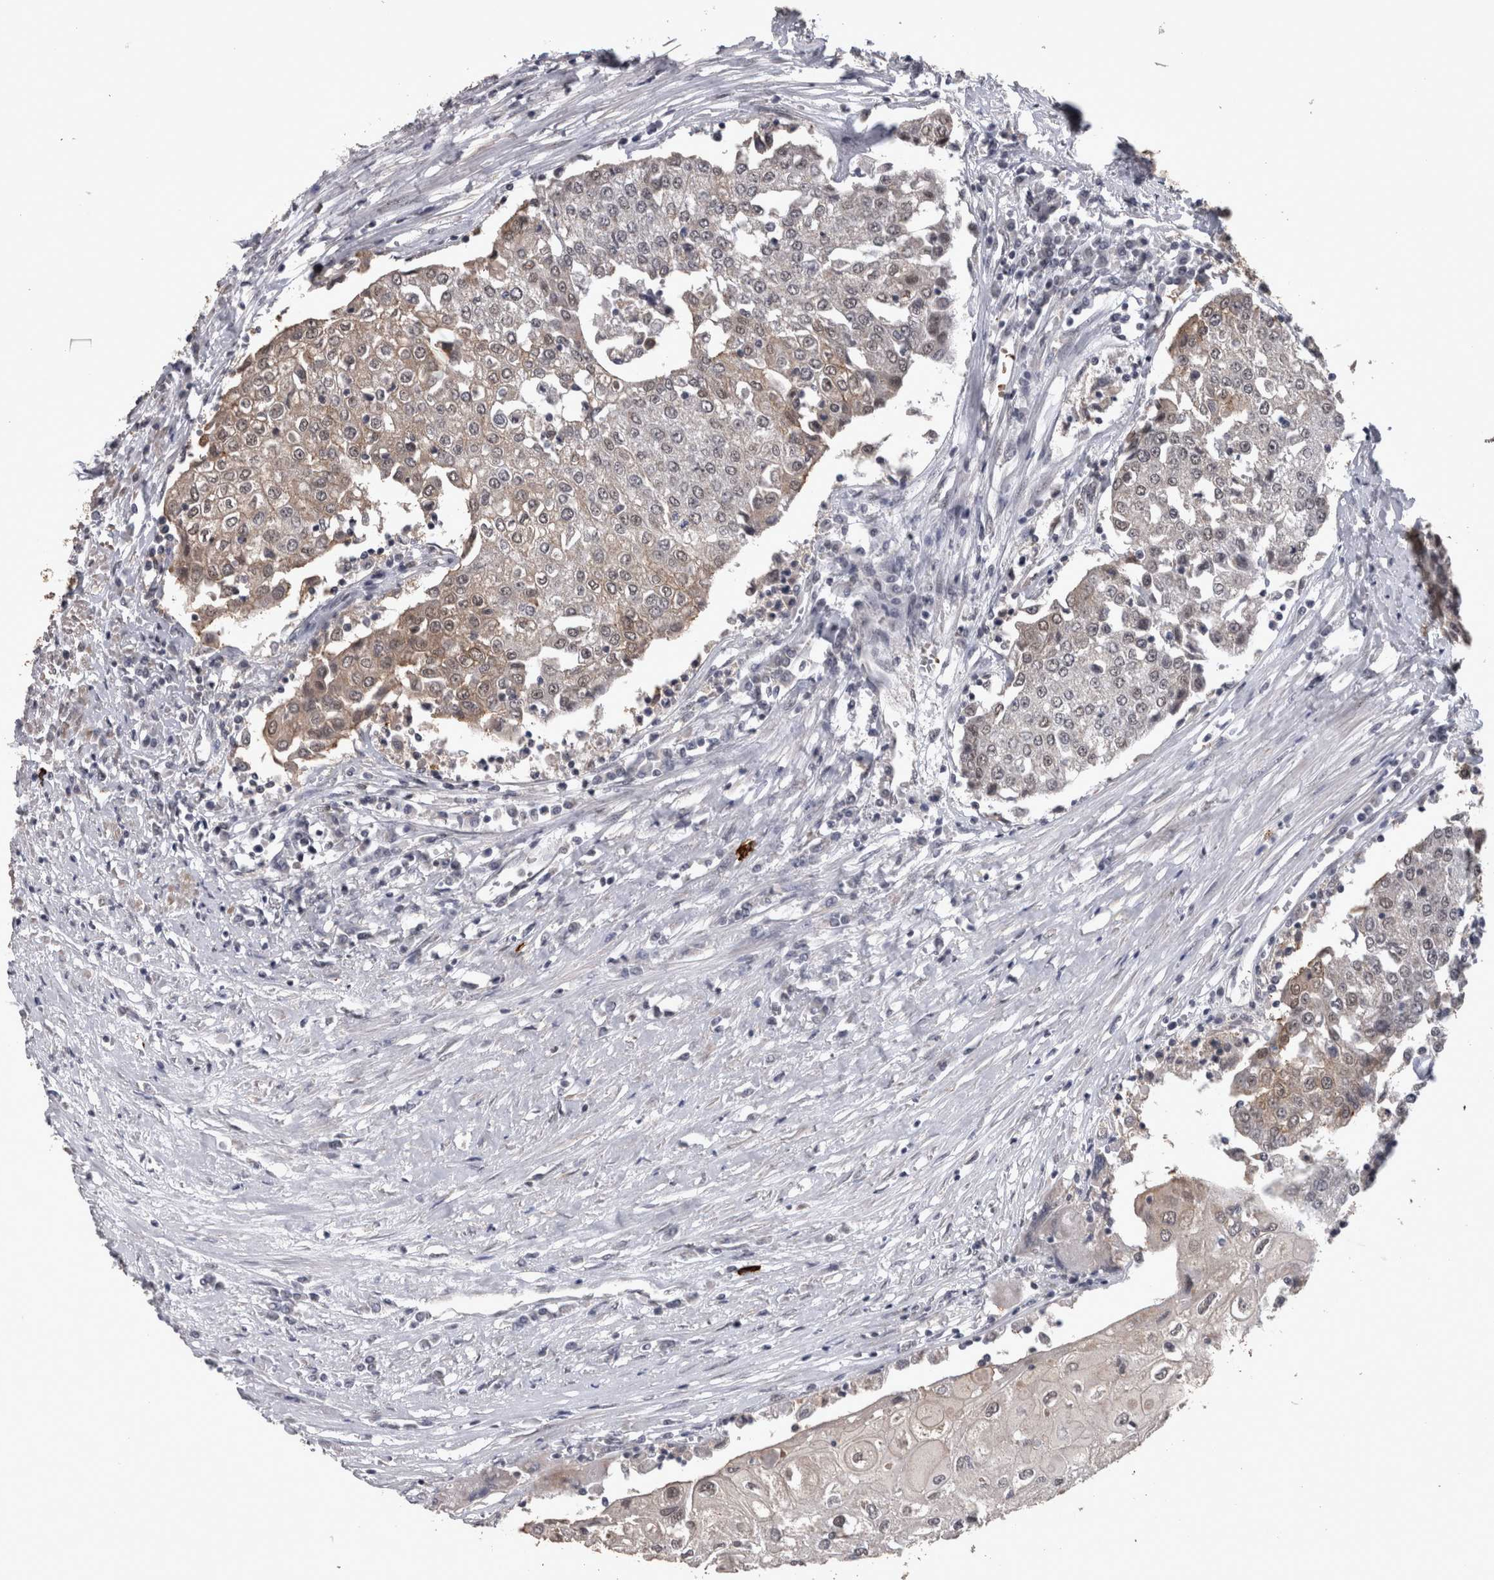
{"staining": {"intensity": "weak", "quantity": ">75%", "location": "cytoplasmic/membranous,nuclear"}, "tissue": "urothelial cancer", "cell_type": "Tumor cells", "image_type": "cancer", "snomed": [{"axis": "morphology", "description": "Urothelial carcinoma, High grade"}, {"axis": "topography", "description": "Urinary bladder"}], "caption": "This photomicrograph displays urothelial cancer stained with IHC to label a protein in brown. The cytoplasmic/membranous and nuclear of tumor cells show weak positivity for the protein. Nuclei are counter-stained blue.", "gene": "PEBP4", "patient": {"sex": "female", "age": 85}}